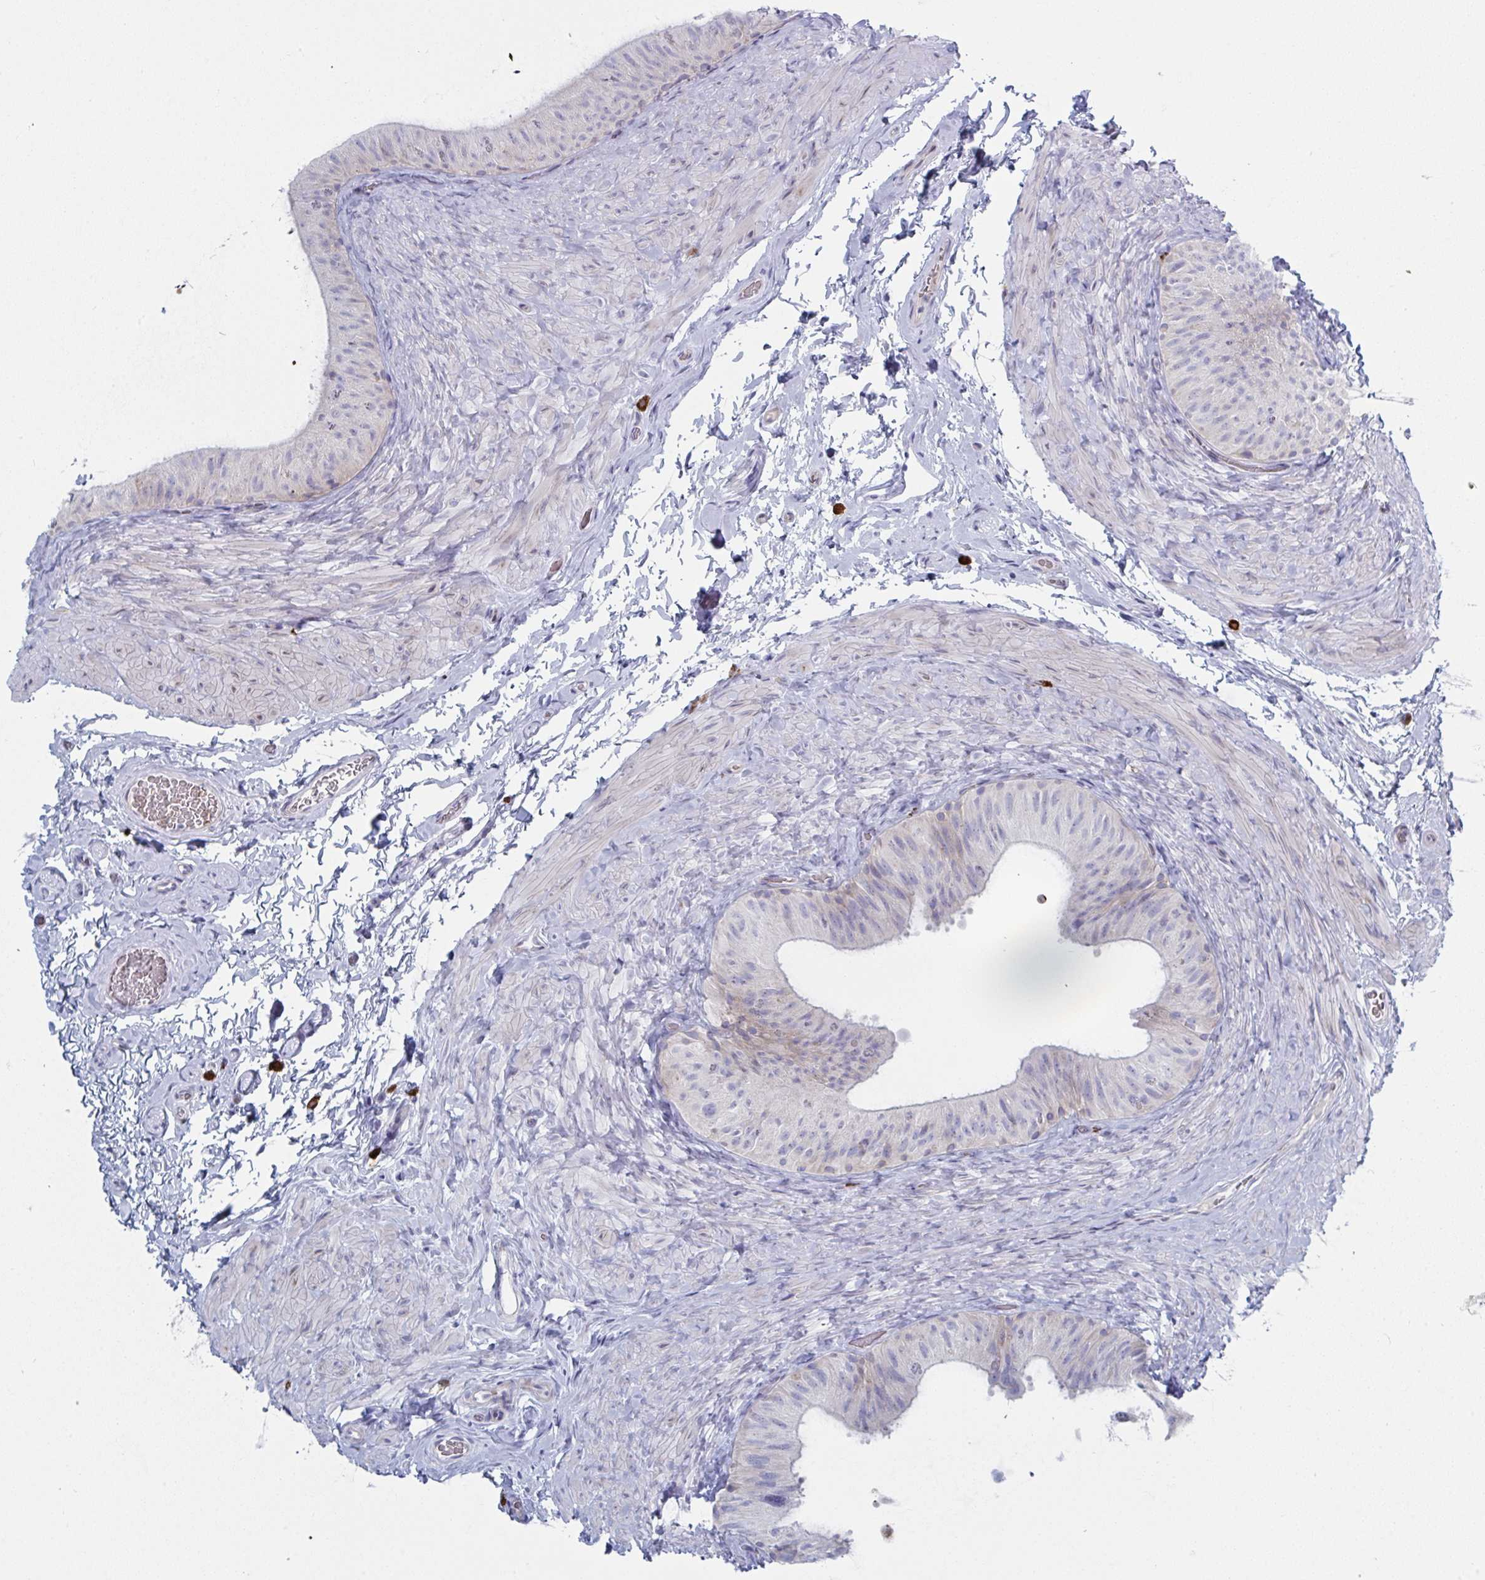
{"staining": {"intensity": "negative", "quantity": "none", "location": "none"}, "tissue": "epididymis", "cell_type": "Glandular cells", "image_type": "normal", "snomed": [{"axis": "morphology", "description": "Normal tissue, NOS"}, {"axis": "topography", "description": "Epididymis, spermatic cord, NOS"}, {"axis": "topography", "description": "Epididymis"}], "caption": "A micrograph of epididymis stained for a protein exhibits no brown staining in glandular cells. (Immunohistochemistry (ihc), brightfield microscopy, high magnification).", "gene": "ZNF684", "patient": {"sex": "male", "age": 31}}